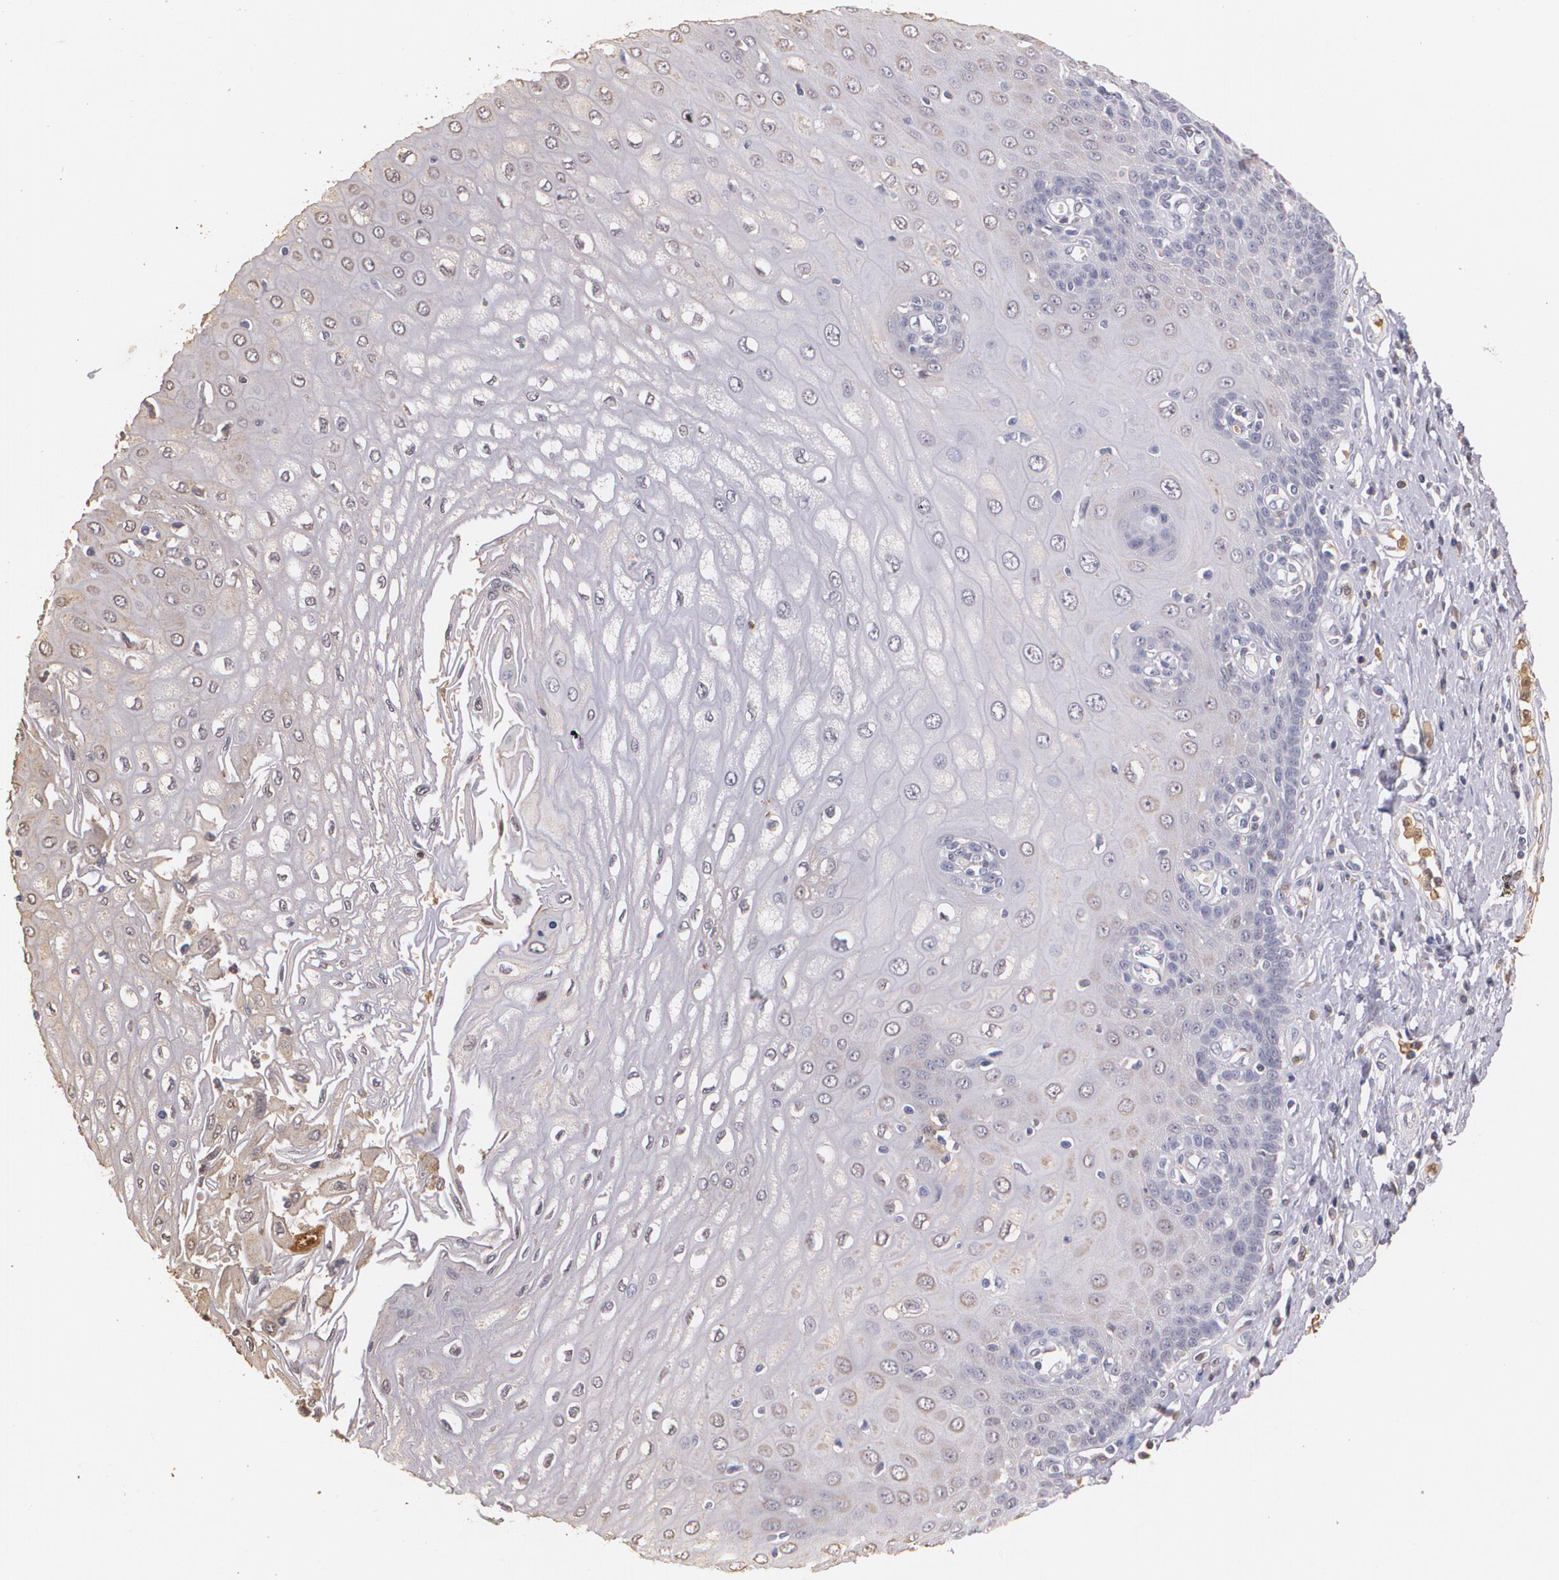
{"staining": {"intensity": "negative", "quantity": "none", "location": "none"}, "tissue": "esophagus", "cell_type": "Squamous epithelial cells", "image_type": "normal", "snomed": [{"axis": "morphology", "description": "Normal tissue, NOS"}, {"axis": "topography", "description": "Esophagus"}], "caption": "Immunohistochemistry (IHC) photomicrograph of unremarkable esophagus stained for a protein (brown), which reveals no positivity in squamous epithelial cells.", "gene": "PTS", "patient": {"sex": "male", "age": 62}}